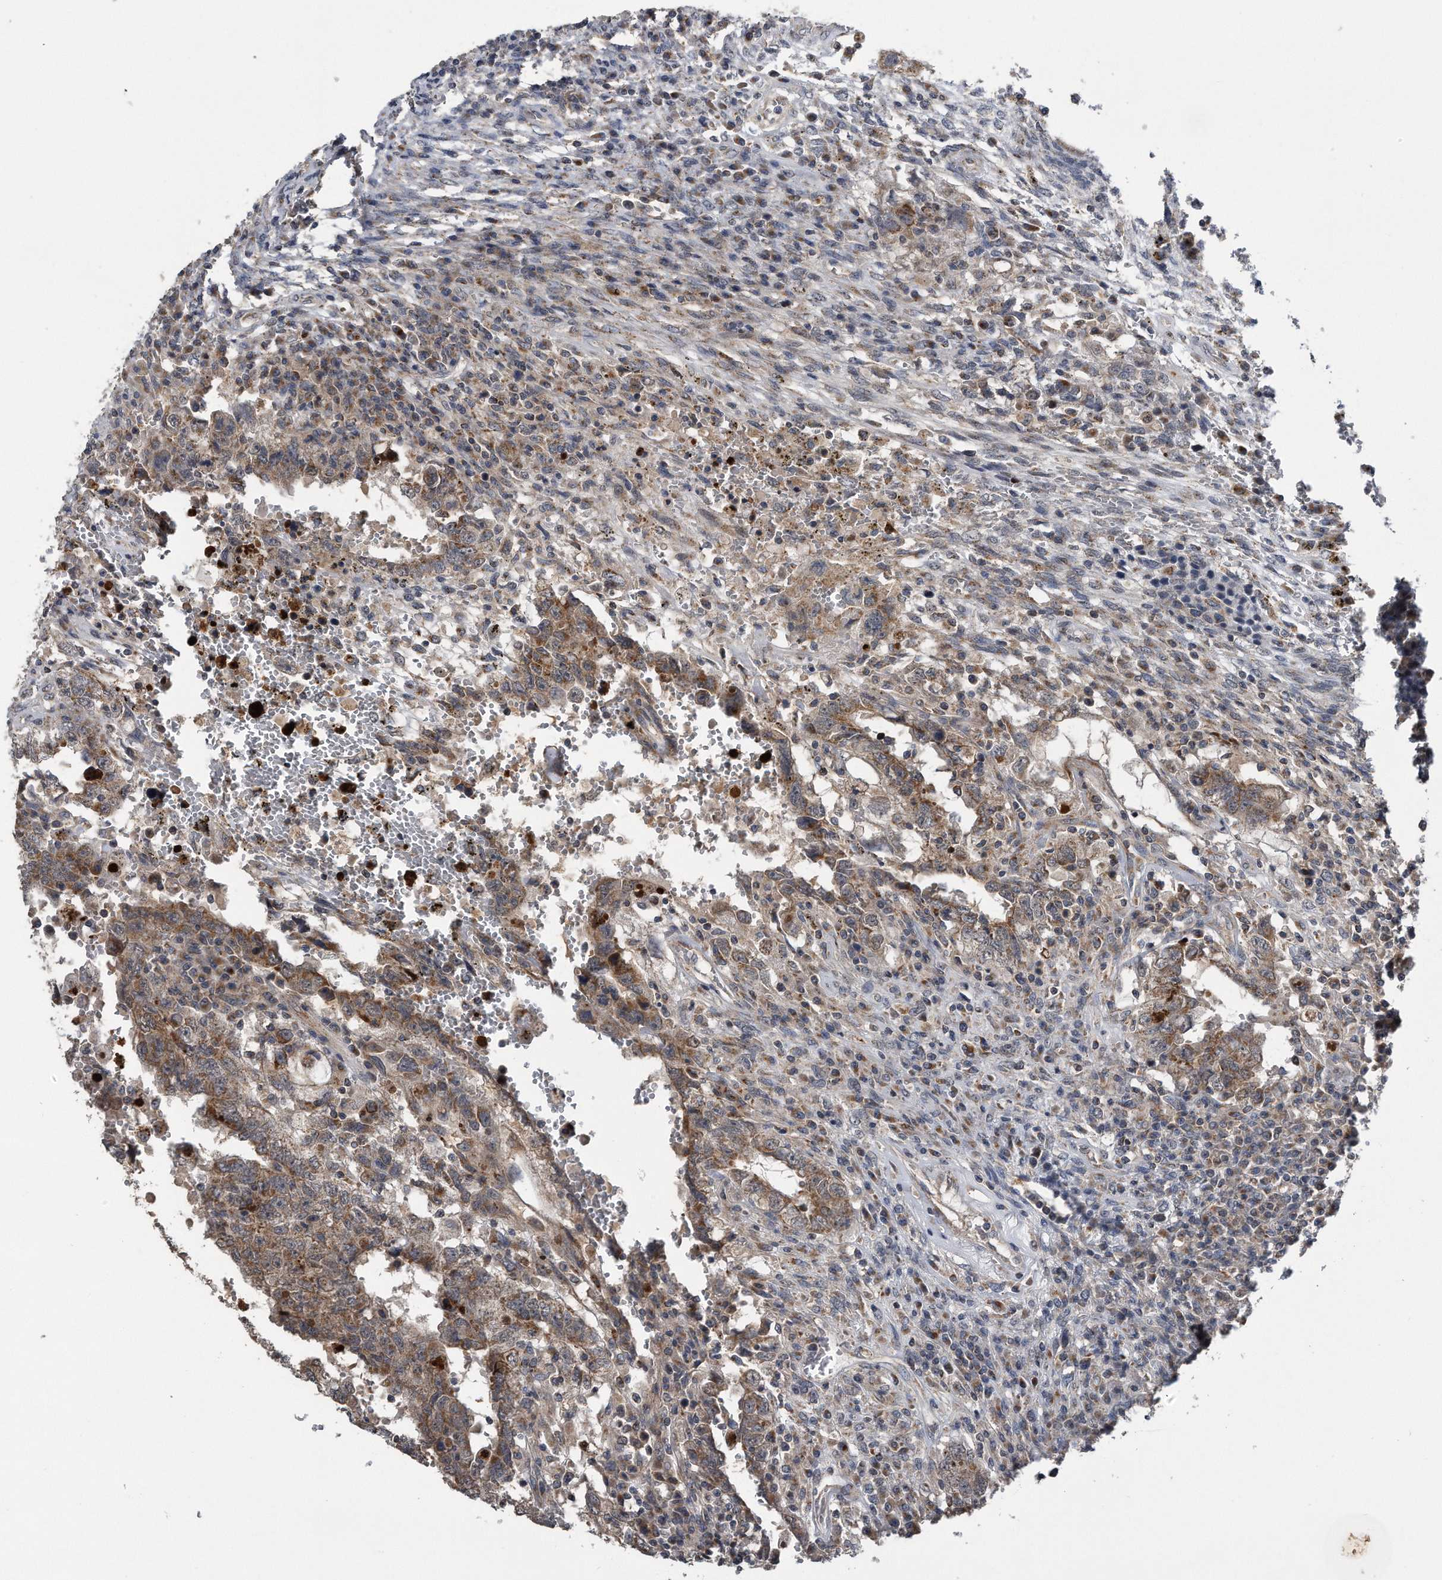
{"staining": {"intensity": "moderate", "quantity": ">75%", "location": "cytoplasmic/membranous"}, "tissue": "testis cancer", "cell_type": "Tumor cells", "image_type": "cancer", "snomed": [{"axis": "morphology", "description": "Carcinoma, Embryonal, NOS"}, {"axis": "topography", "description": "Testis"}], "caption": "Testis cancer (embryonal carcinoma) was stained to show a protein in brown. There is medium levels of moderate cytoplasmic/membranous staining in about >75% of tumor cells. The staining was performed using DAB, with brown indicating positive protein expression. Nuclei are stained blue with hematoxylin.", "gene": "LYRM4", "patient": {"sex": "male", "age": 26}}